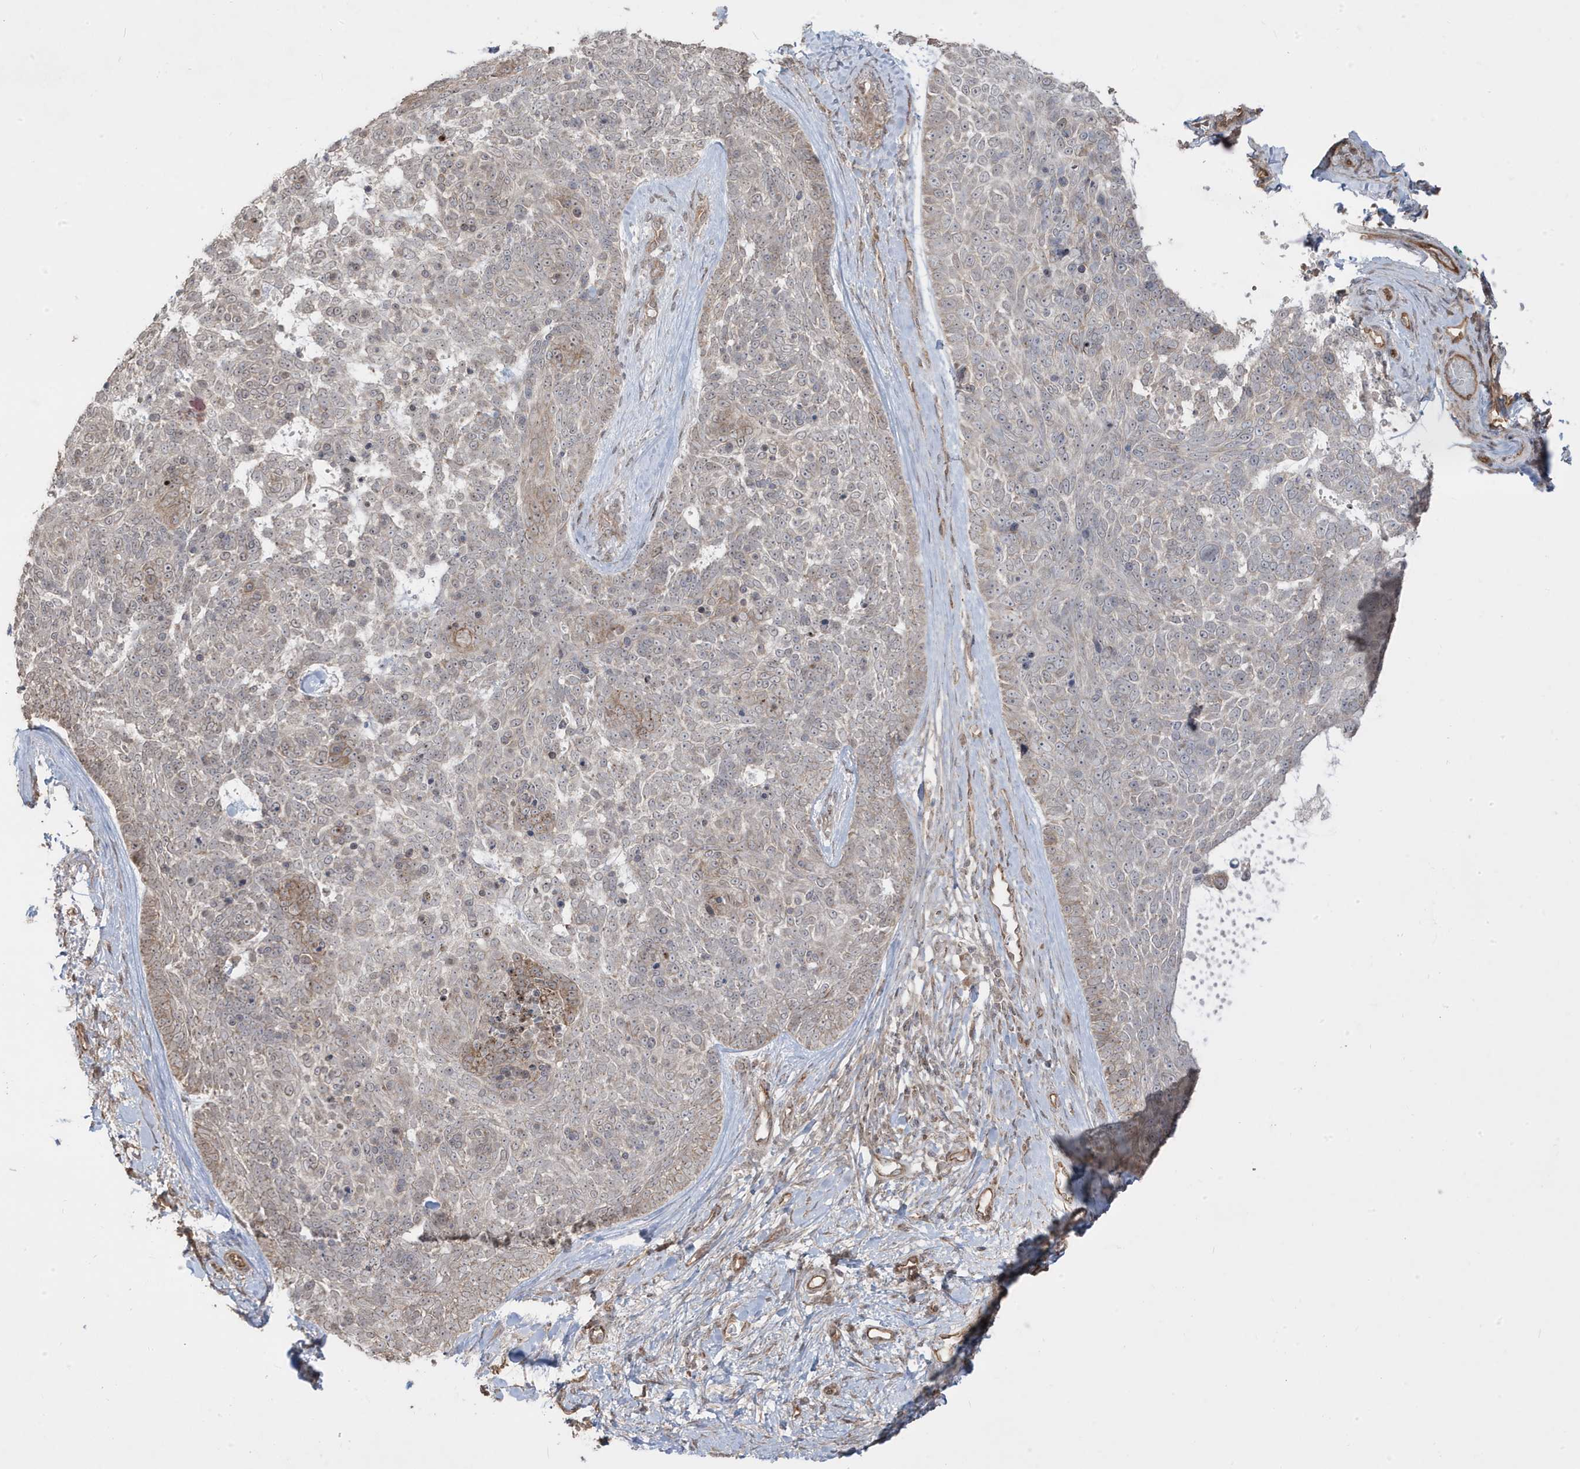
{"staining": {"intensity": "moderate", "quantity": "<25%", "location": "cytoplasmic/membranous"}, "tissue": "skin cancer", "cell_type": "Tumor cells", "image_type": "cancer", "snomed": [{"axis": "morphology", "description": "Basal cell carcinoma"}, {"axis": "topography", "description": "Skin"}], "caption": "IHC (DAB) staining of skin cancer shows moderate cytoplasmic/membranous protein expression in approximately <25% of tumor cells. The staining was performed using DAB (3,3'-diaminobenzidine) to visualize the protein expression in brown, while the nuclei were stained in blue with hematoxylin (Magnification: 20x).", "gene": "DNAJC12", "patient": {"sex": "female", "age": 81}}